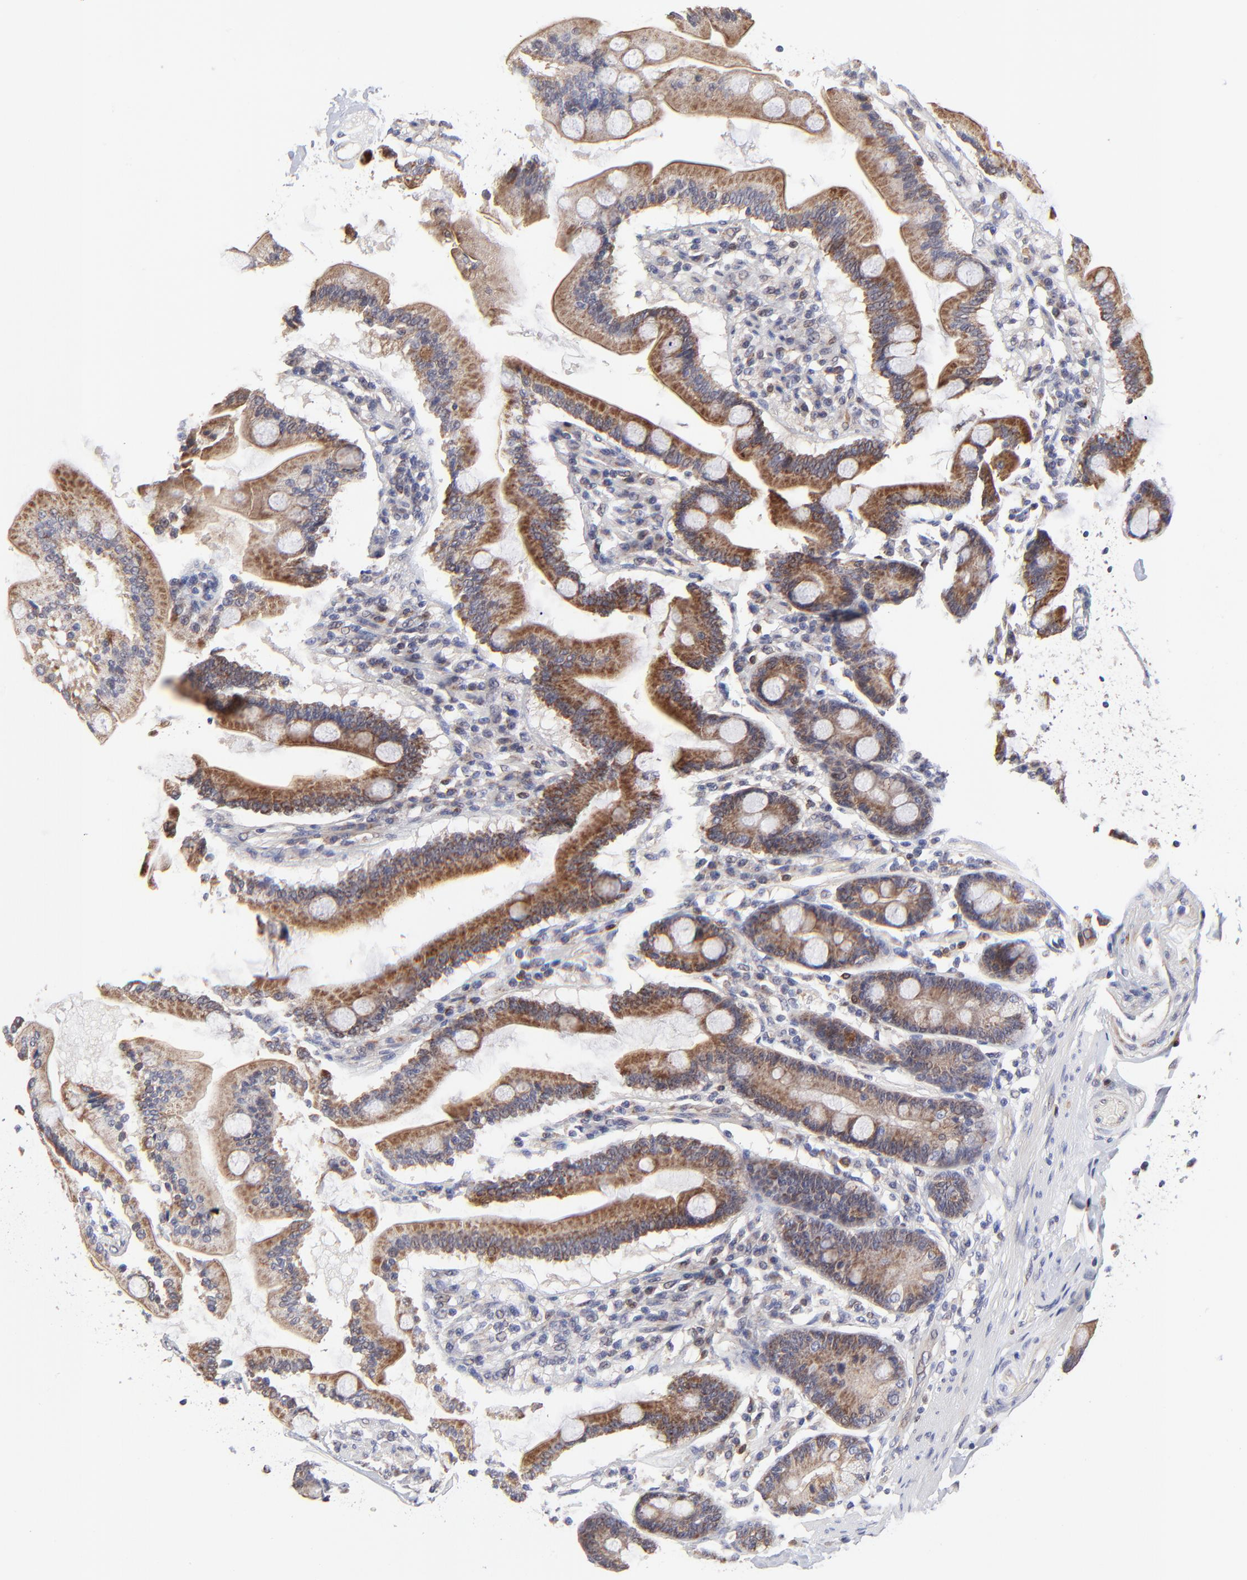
{"staining": {"intensity": "moderate", "quantity": ">75%", "location": "cytoplasmic/membranous"}, "tissue": "duodenum", "cell_type": "Glandular cells", "image_type": "normal", "snomed": [{"axis": "morphology", "description": "Normal tissue, NOS"}, {"axis": "topography", "description": "Duodenum"}], "caption": "A brown stain shows moderate cytoplasmic/membranous staining of a protein in glandular cells of unremarkable human duodenum.", "gene": "FBXL12", "patient": {"sex": "female", "age": 64}}